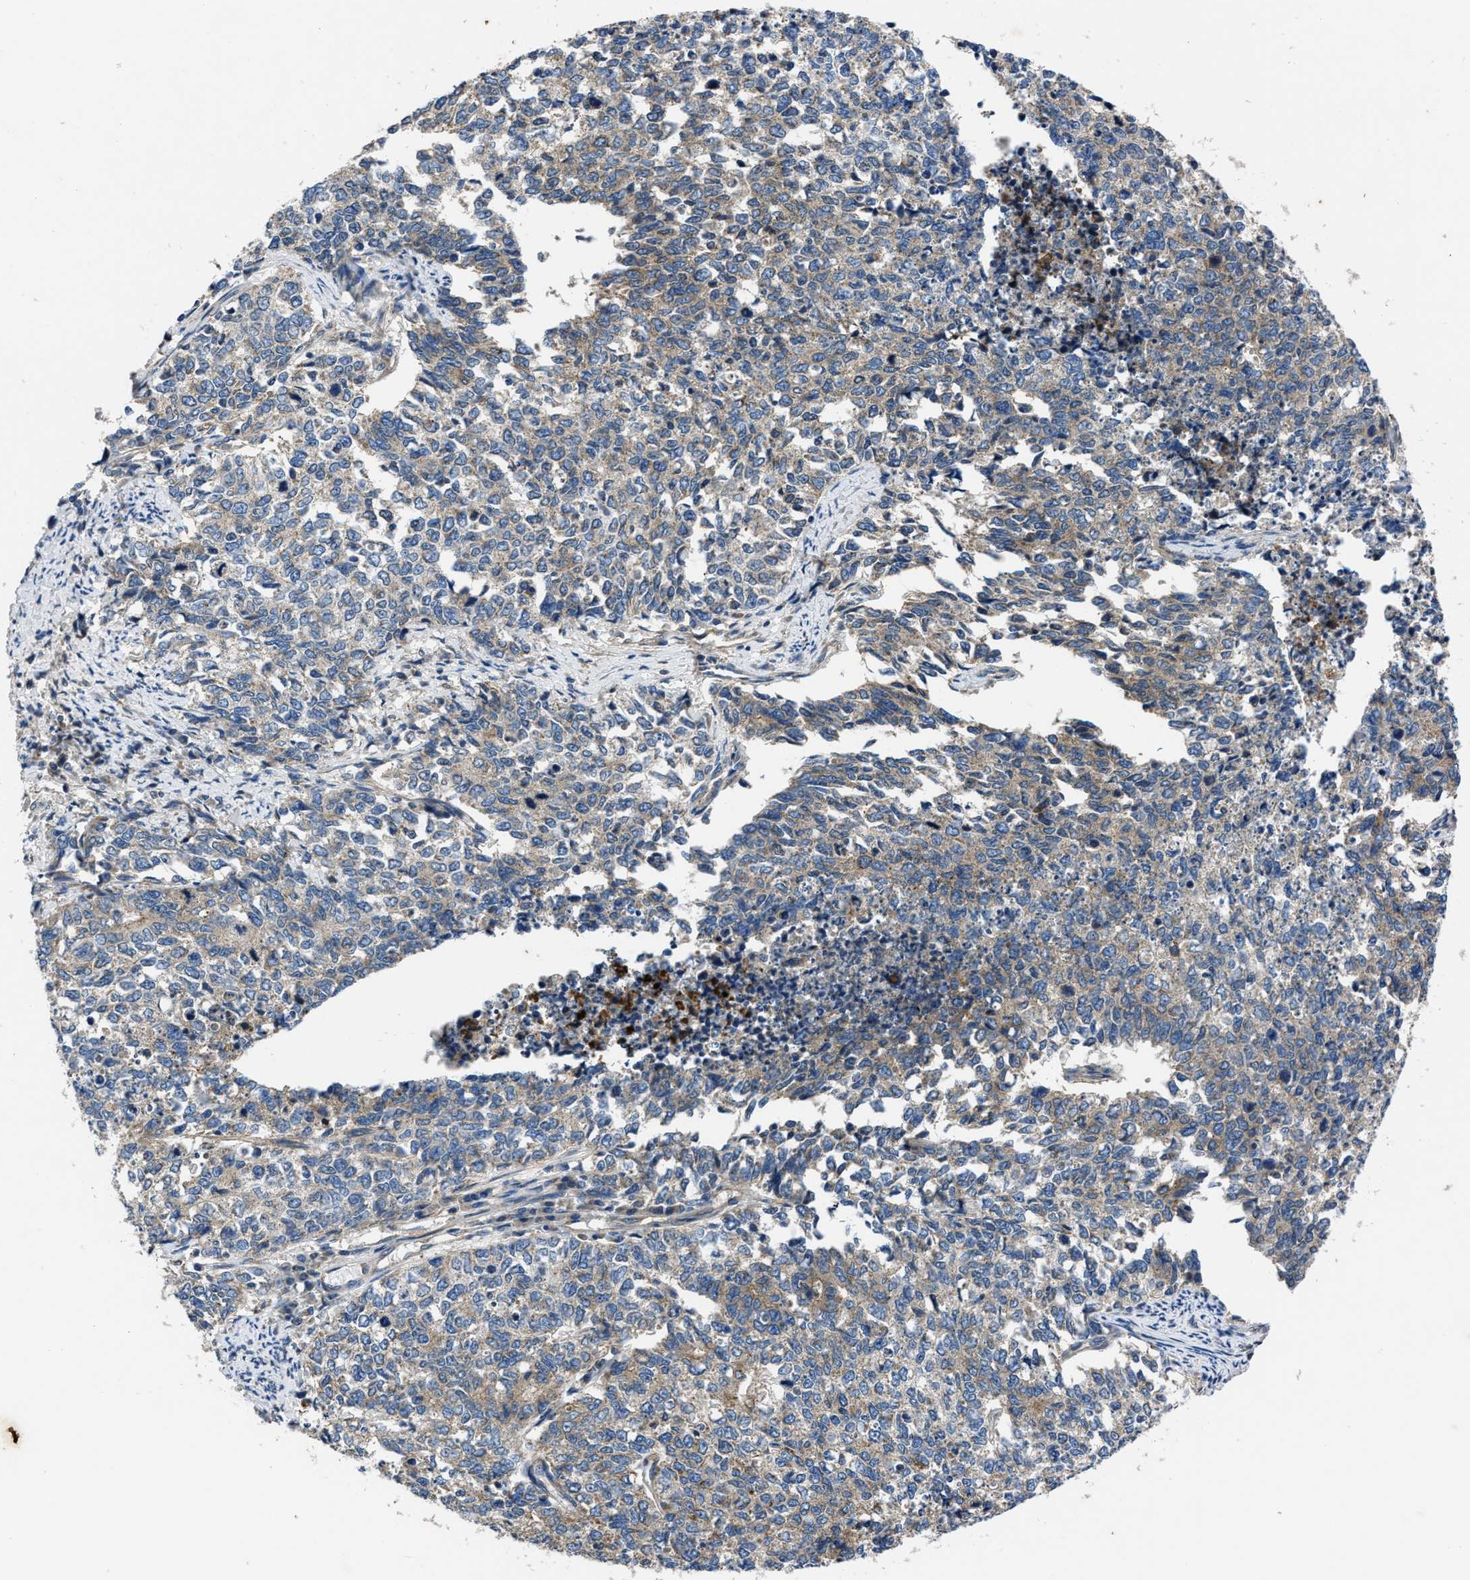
{"staining": {"intensity": "moderate", "quantity": "<25%", "location": "cytoplasmic/membranous"}, "tissue": "cervical cancer", "cell_type": "Tumor cells", "image_type": "cancer", "snomed": [{"axis": "morphology", "description": "Squamous cell carcinoma, NOS"}, {"axis": "topography", "description": "Cervix"}], "caption": "Immunohistochemistry (IHC) photomicrograph of cervical squamous cell carcinoma stained for a protein (brown), which exhibits low levels of moderate cytoplasmic/membranous expression in approximately <25% of tumor cells.", "gene": "ERC1", "patient": {"sex": "female", "age": 63}}